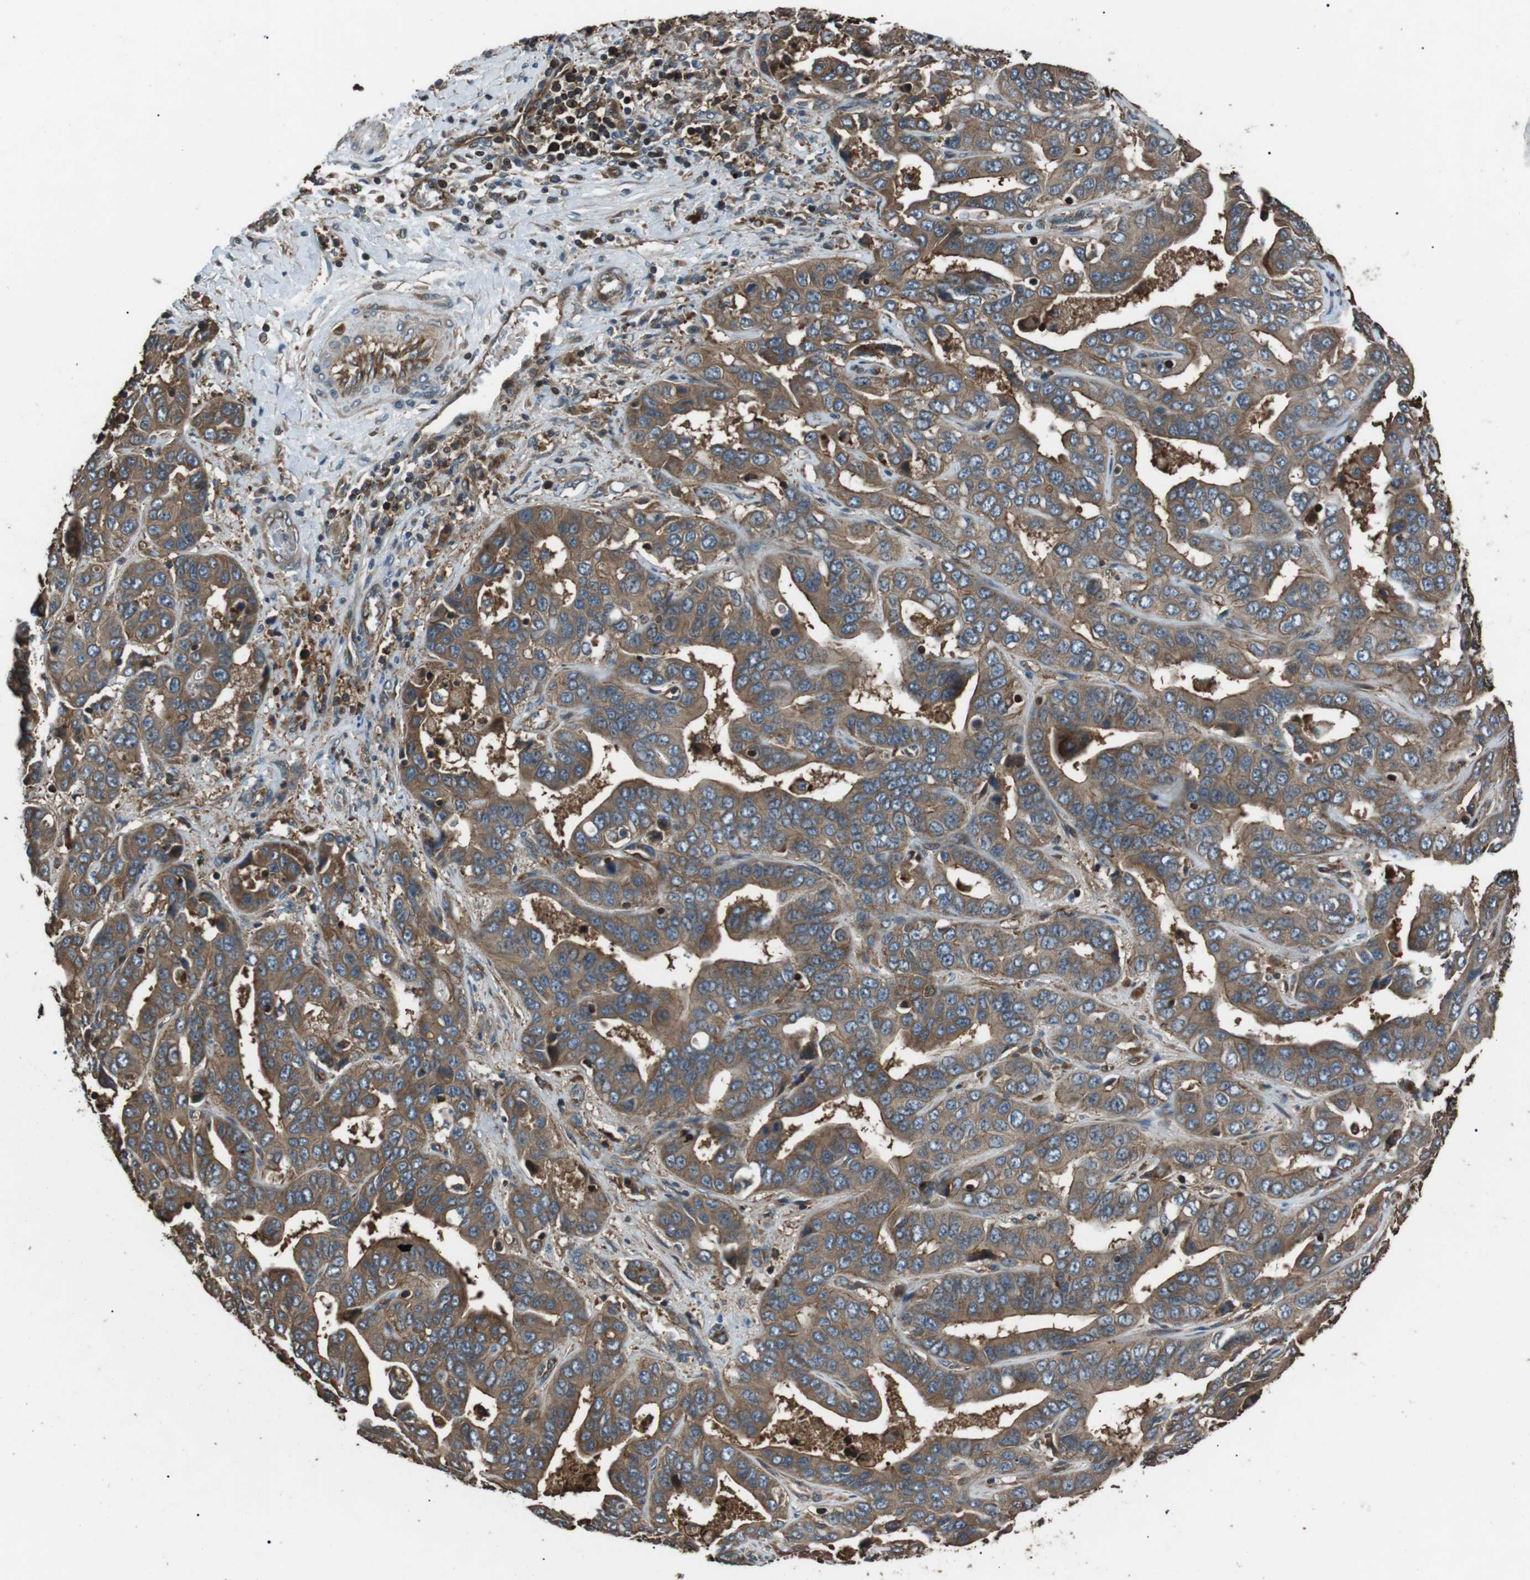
{"staining": {"intensity": "moderate", "quantity": ">75%", "location": "cytoplasmic/membranous"}, "tissue": "liver cancer", "cell_type": "Tumor cells", "image_type": "cancer", "snomed": [{"axis": "morphology", "description": "Cholangiocarcinoma"}, {"axis": "topography", "description": "Liver"}], "caption": "The image displays a brown stain indicating the presence of a protein in the cytoplasmic/membranous of tumor cells in cholangiocarcinoma (liver).", "gene": "GPR161", "patient": {"sex": "female", "age": 52}}